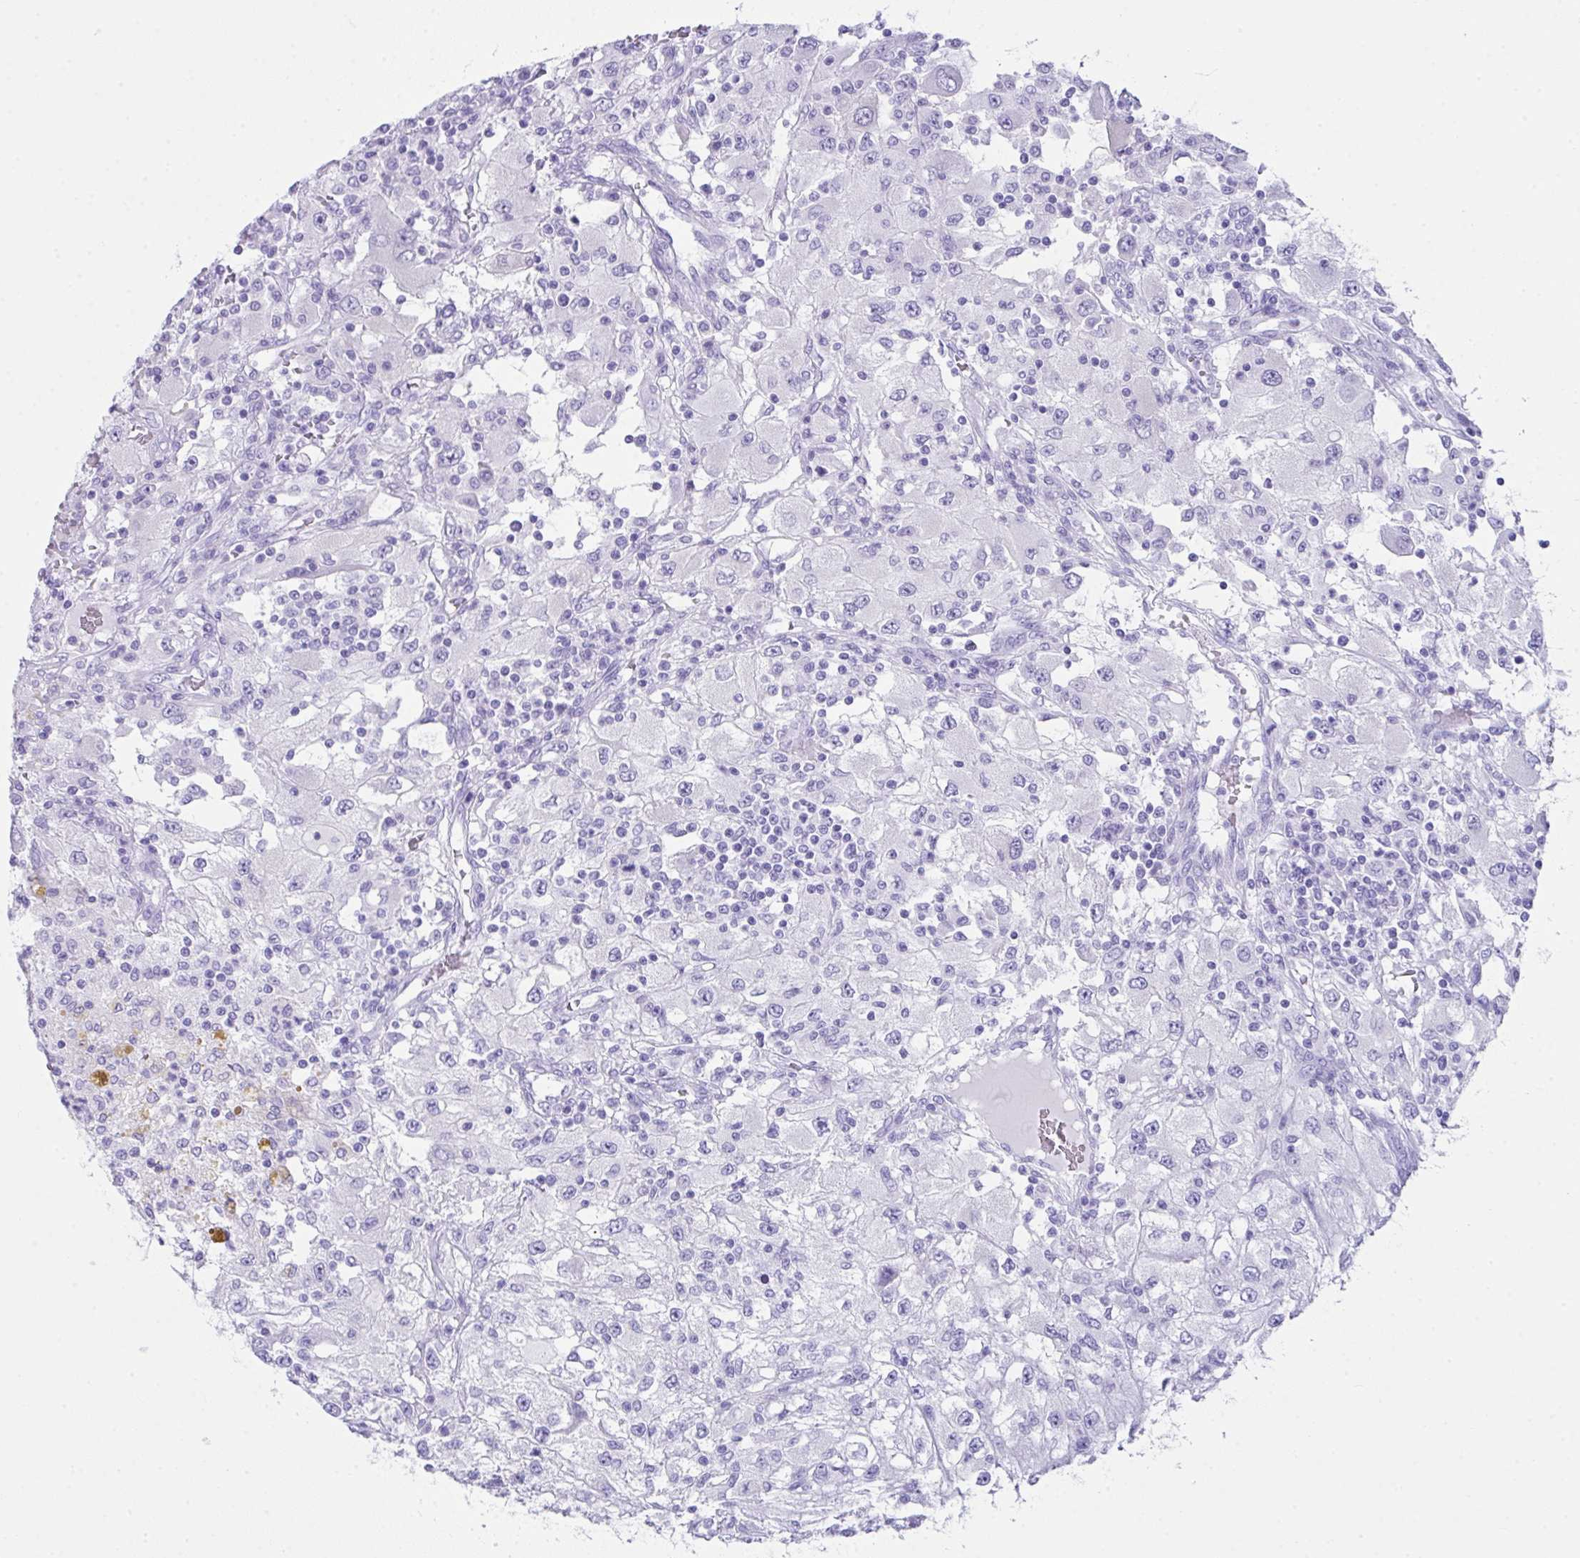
{"staining": {"intensity": "negative", "quantity": "none", "location": "none"}, "tissue": "renal cancer", "cell_type": "Tumor cells", "image_type": "cancer", "snomed": [{"axis": "morphology", "description": "Adenocarcinoma, NOS"}, {"axis": "topography", "description": "Kidney"}], "caption": "The image exhibits no staining of tumor cells in renal cancer.", "gene": "LGALS4", "patient": {"sex": "female", "age": 67}}